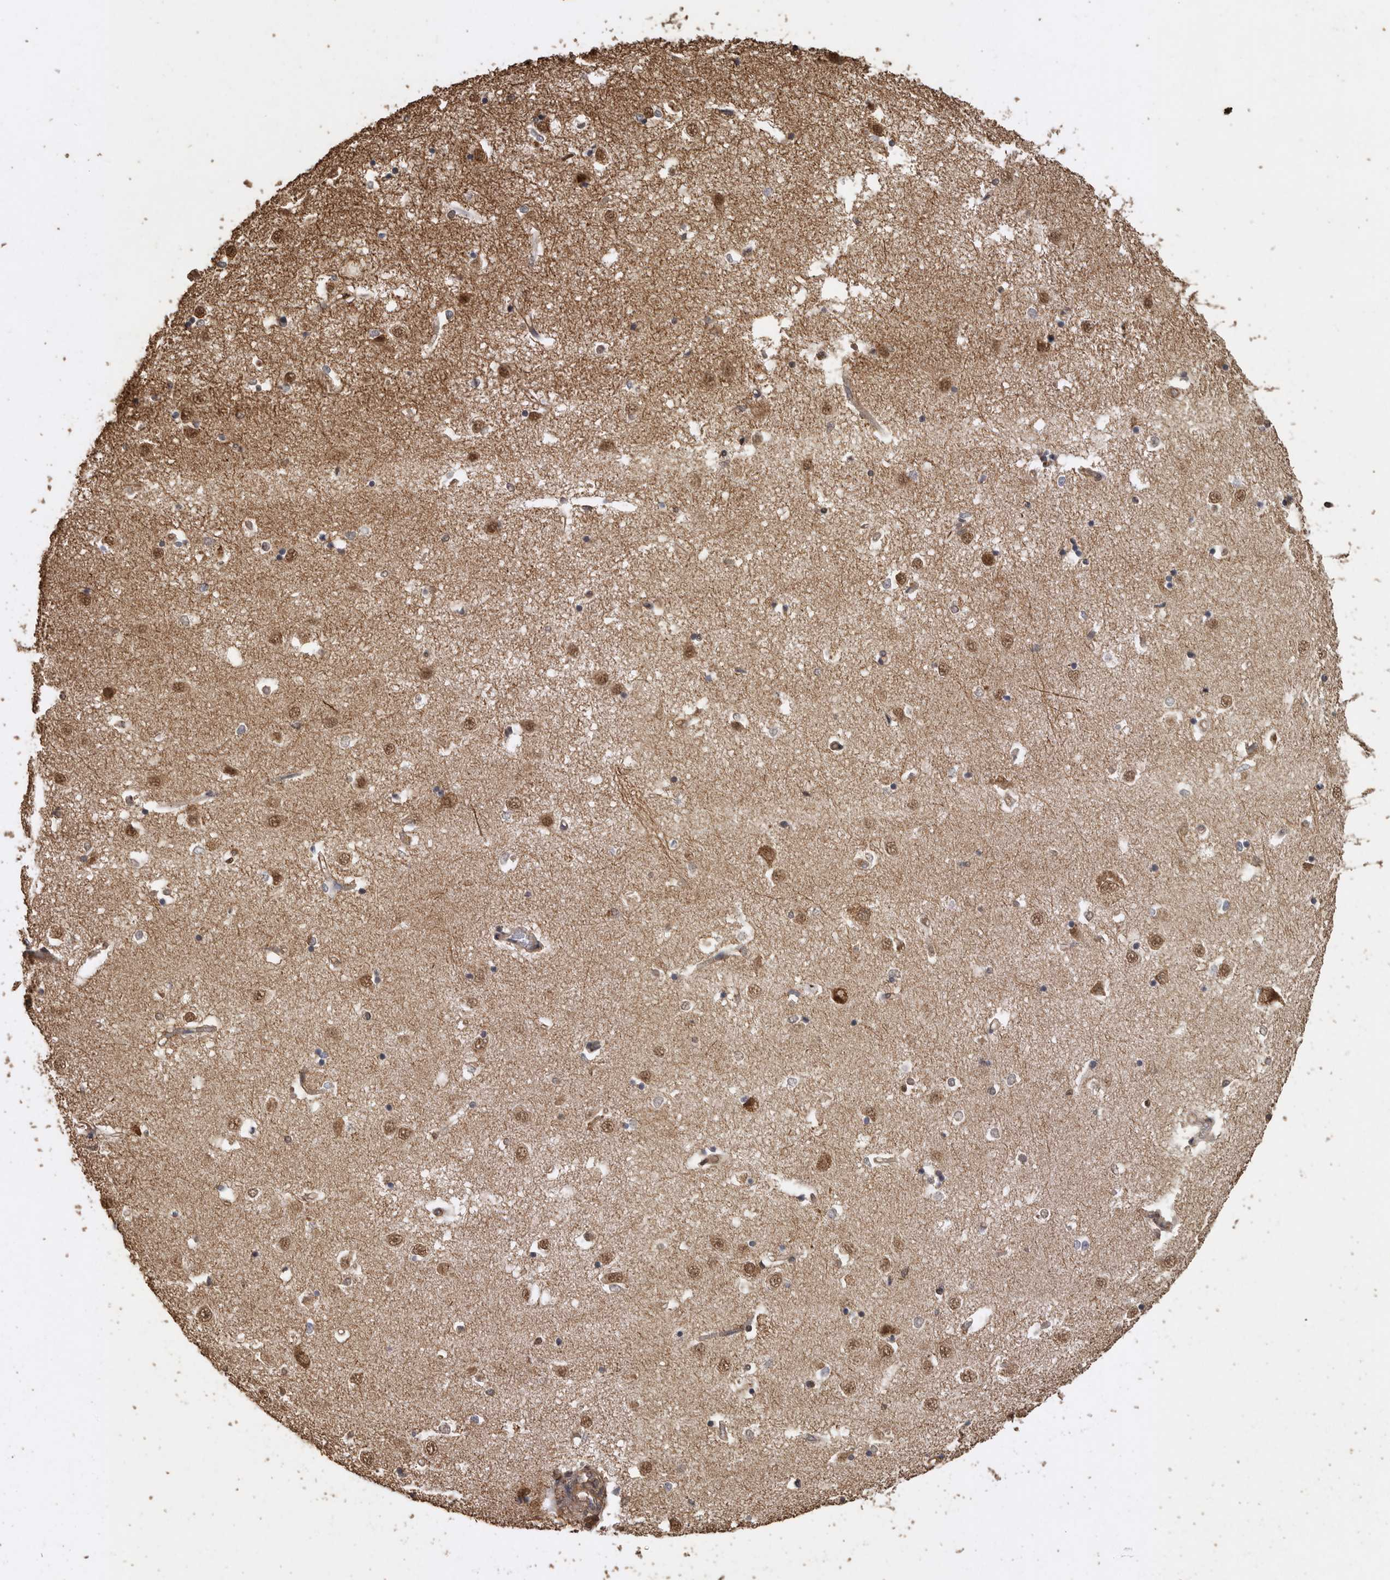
{"staining": {"intensity": "weak", "quantity": "25%-75%", "location": "cytoplasmic/membranous"}, "tissue": "caudate", "cell_type": "Glial cells", "image_type": "normal", "snomed": [{"axis": "morphology", "description": "Normal tissue, NOS"}, {"axis": "topography", "description": "Lateral ventricle wall"}], "caption": "Caudate stained for a protein exhibits weak cytoplasmic/membranous positivity in glial cells. The staining was performed using DAB, with brown indicating positive protein expression. Nuclei are stained blue with hematoxylin.", "gene": "PINK1", "patient": {"sex": "male", "age": 45}}